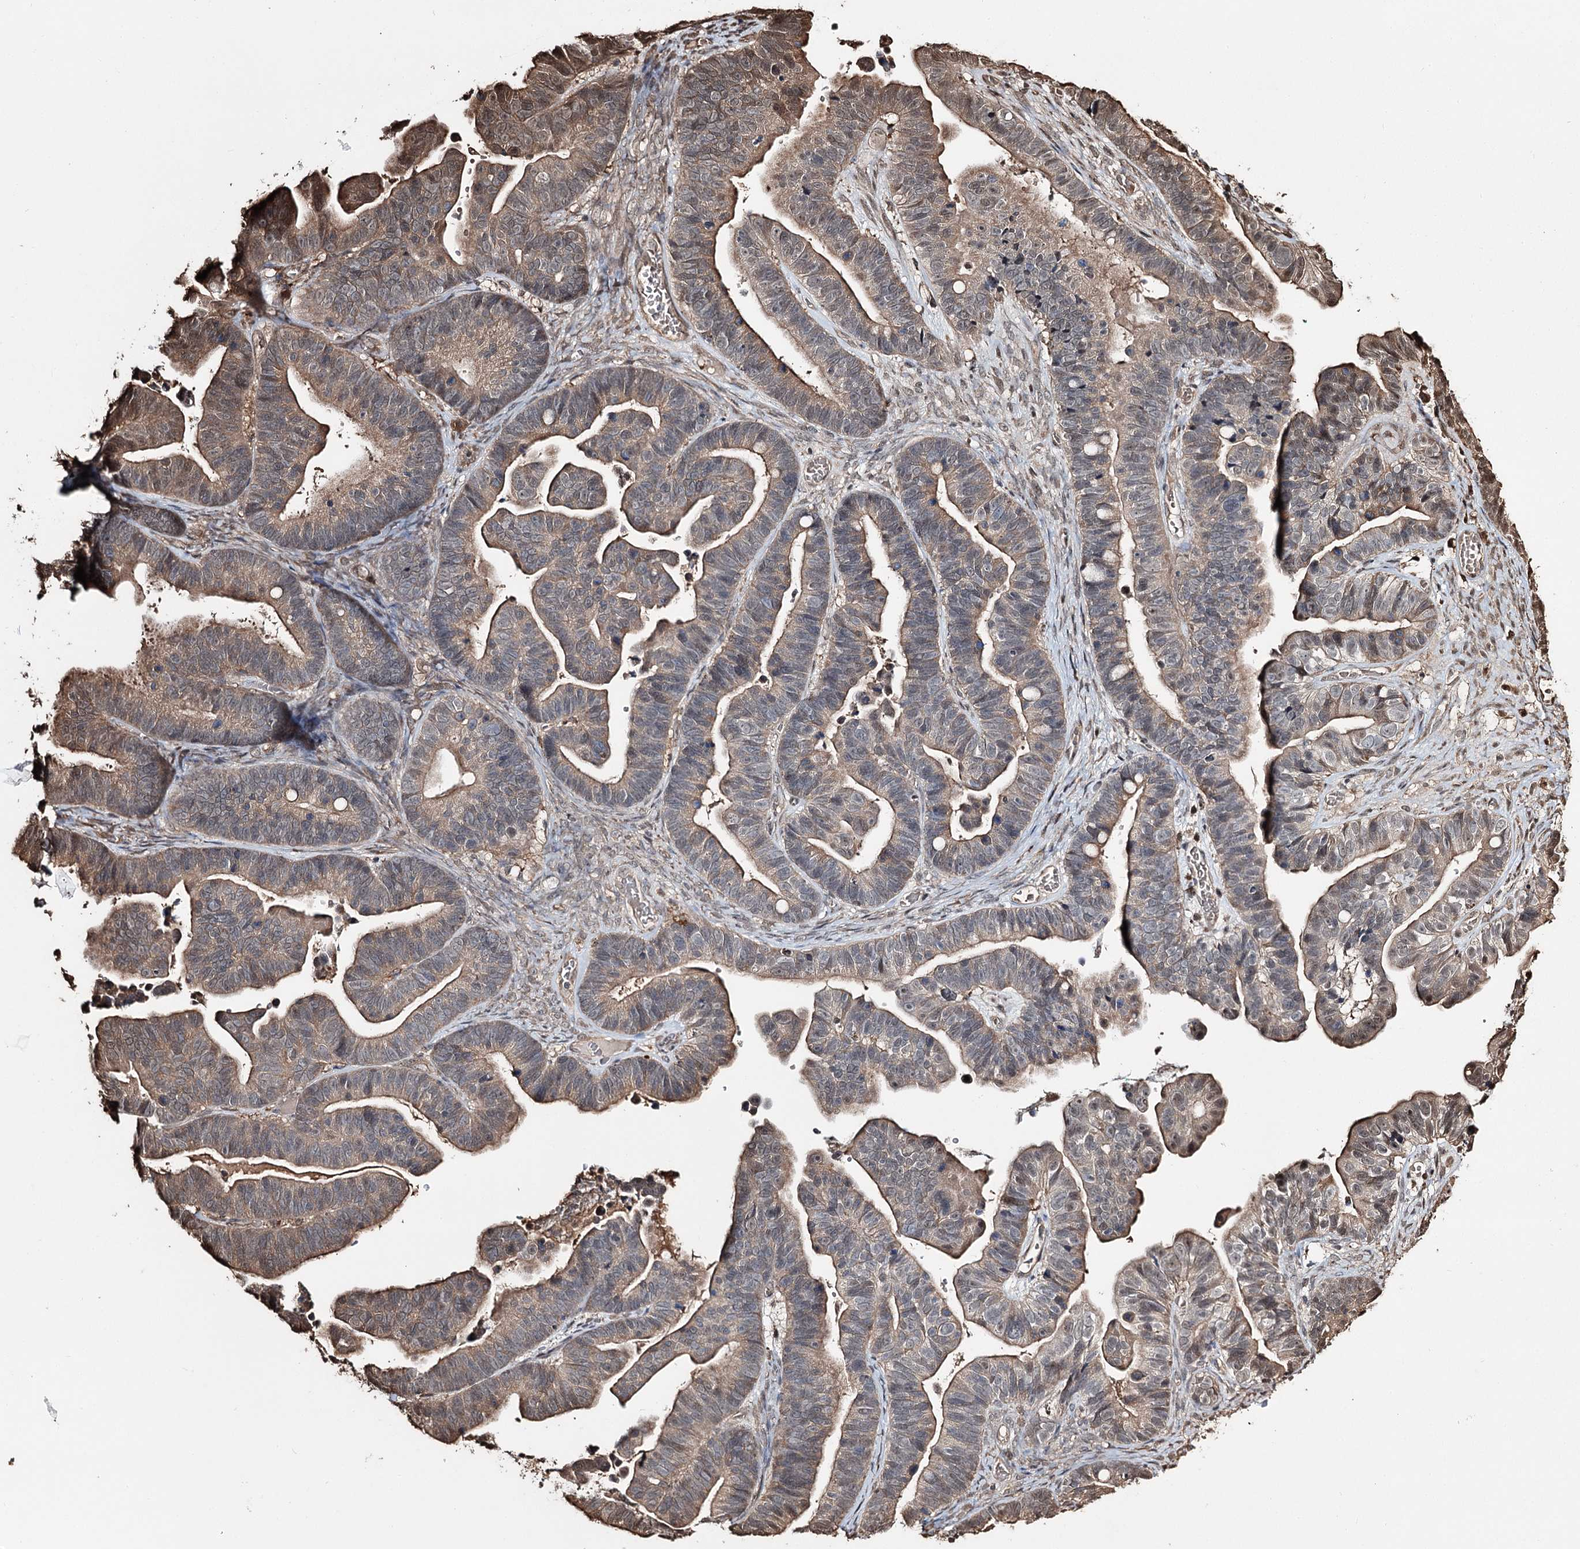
{"staining": {"intensity": "moderate", "quantity": "25%-75%", "location": "cytoplasmic/membranous,nuclear"}, "tissue": "ovarian cancer", "cell_type": "Tumor cells", "image_type": "cancer", "snomed": [{"axis": "morphology", "description": "Cystadenocarcinoma, serous, NOS"}, {"axis": "topography", "description": "Ovary"}], "caption": "Immunohistochemical staining of human ovarian serous cystadenocarcinoma exhibits medium levels of moderate cytoplasmic/membranous and nuclear expression in approximately 25%-75% of tumor cells.", "gene": "PLCH1", "patient": {"sex": "female", "age": 56}}